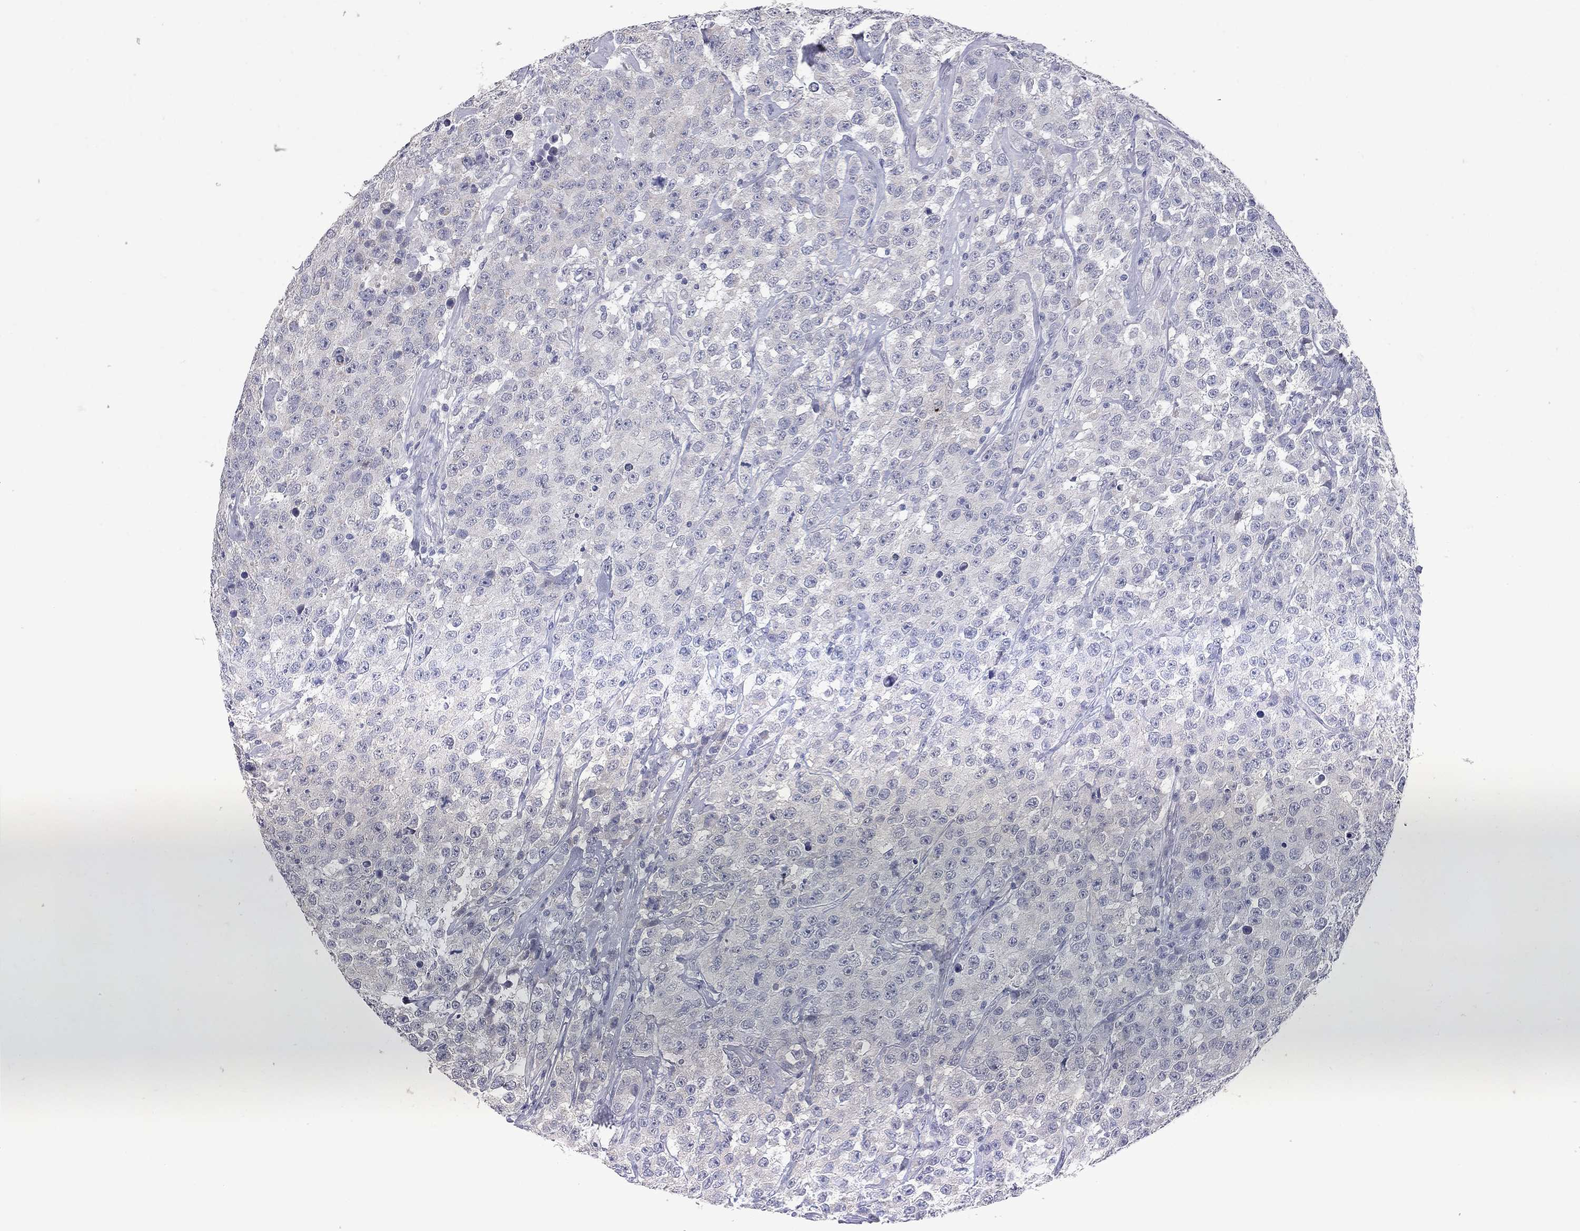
{"staining": {"intensity": "negative", "quantity": "none", "location": "none"}, "tissue": "testis cancer", "cell_type": "Tumor cells", "image_type": "cancer", "snomed": [{"axis": "morphology", "description": "Seminoma, NOS"}, {"axis": "topography", "description": "Testis"}], "caption": "This photomicrograph is of testis cancer (seminoma) stained with IHC to label a protein in brown with the nuclei are counter-stained blue. There is no positivity in tumor cells.", "gene": "NOS2", "patient": {"sex": "male", "age": 59}}